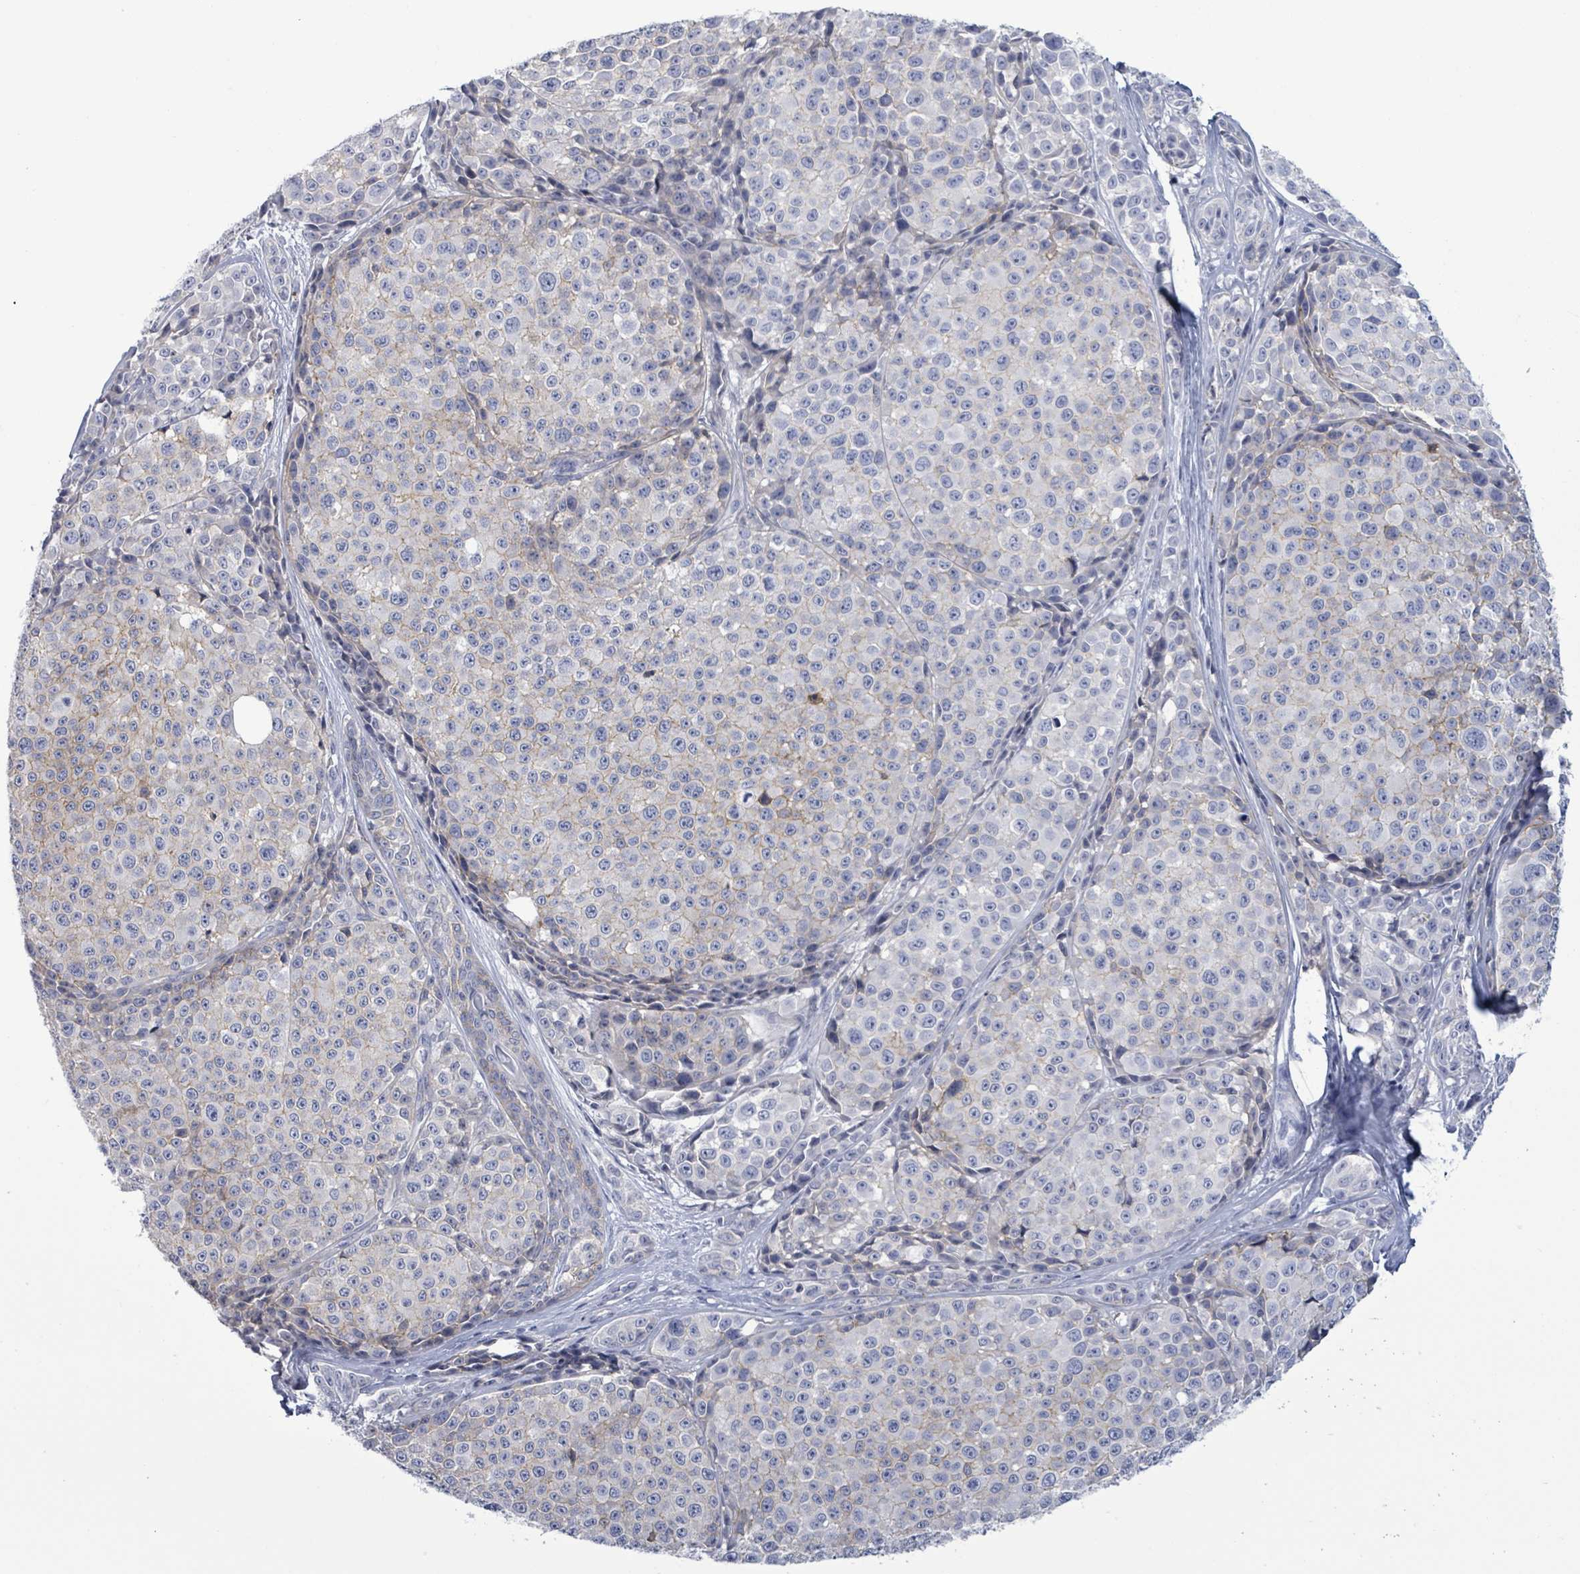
{"staining": {"intensity": "weak", "quantity": "<25%", "location": "cytoplasmic/membranous"}, "tissue": "melanoma", "cell_type": "Tumor cells", "image_type": "cancer", "snomed": [{"axis": "morphology", "description": "Malignant melanoma, NOS"}, {"axis": "topography", "description": "Skin"}], "caption": "High power microscopy image of an IHC image of malignant melanoma, revealing no significant expression in tumor cells.", "gene": "BSG", "patient": {"sex": "female", "age": 35}}